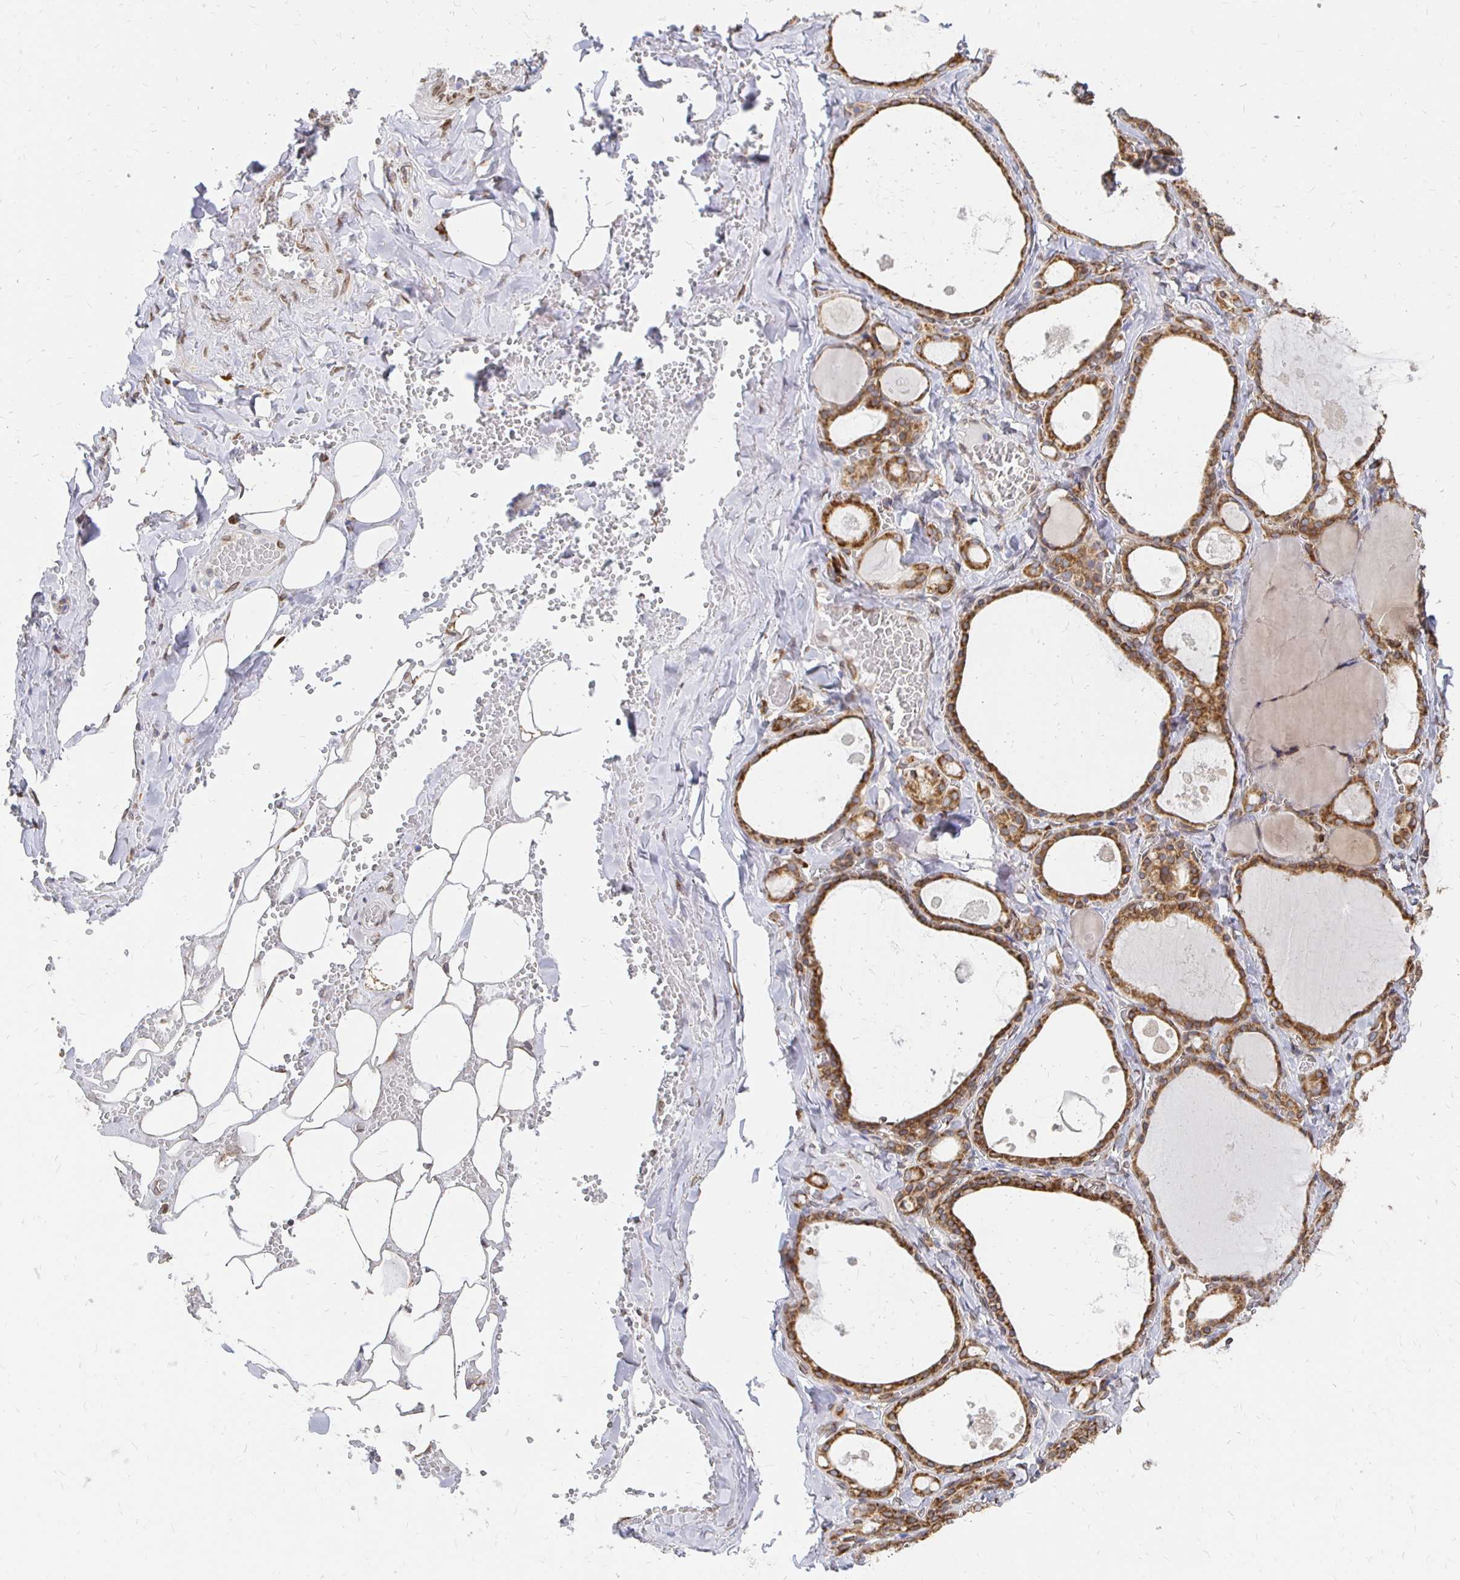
{"staining": {"intensity": "strong", "quantity": ">75%", "location": "cytoplasmic/membranous"}, "tissue": "thyroid gland", "cell_type": "Glandular cells", "image_type": "normal", "snomed": [{"axis": "morphology", "description": "Normal tissue, NOS"}, {"axis": "topography", "description": "Thyroid gland"}], "caption": "Immunohistochemical staining of unremarkable human thyroid gland demonstrates >75% levels of strong cytoplasmic/membranous protein expression in approximately >75% of glandular cells. The staining was performed using DAB, with brown indicating positive protein expression. Nuclei are stained blue with hematoxylin.", "gene": "PELI3", "patient": {"sex": "male", "age": 56}}